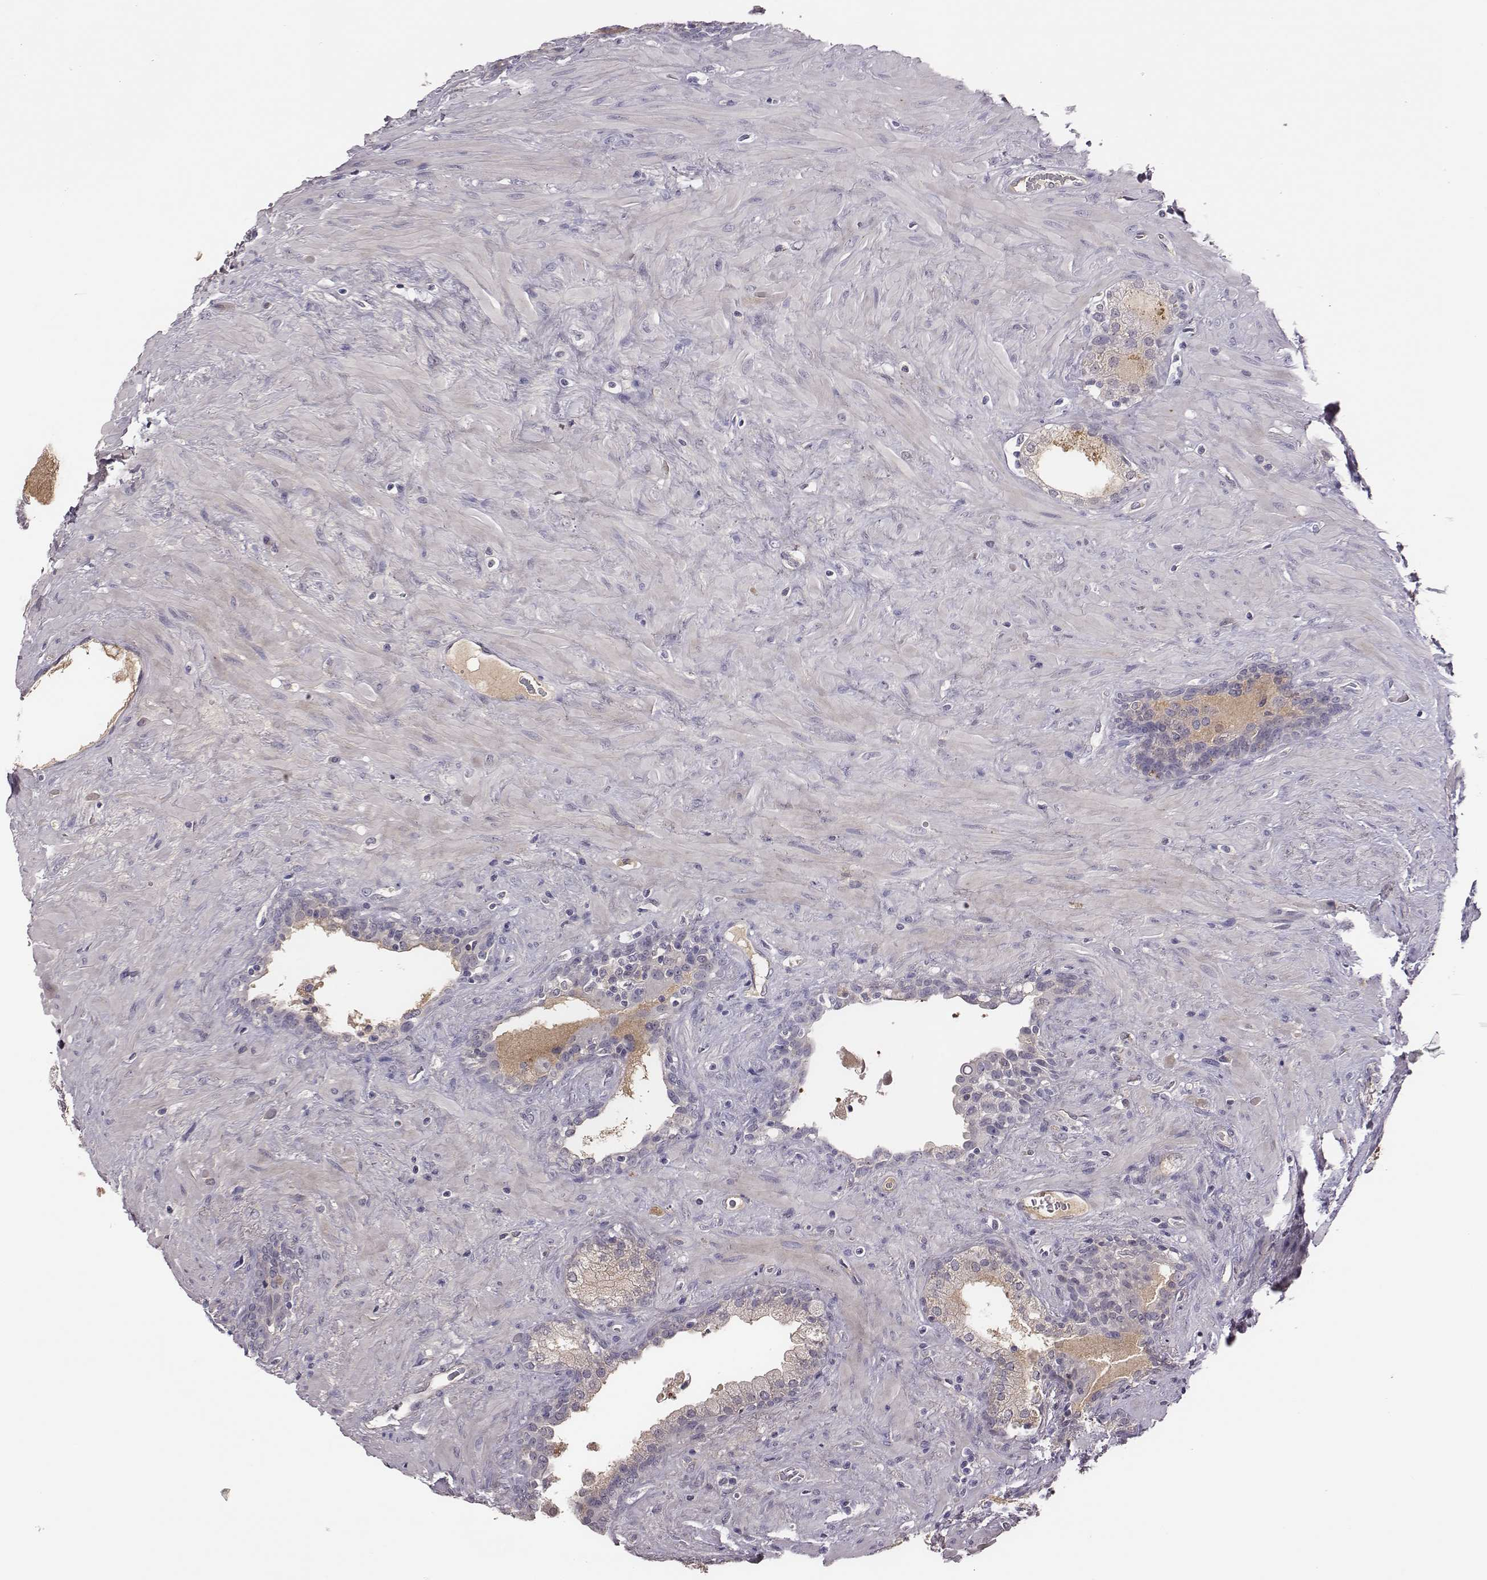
{"staining": {"intensity": "negative", "quantity": "none", "location": "none"}, "tissue": "prostate", "cell_type": "Glandular cells", "image_type": "normal", "snomed": [{"axis": "morphology", "description": "Normal tissue, NOS"}, {"axis": "topography", "description": "Prostate"}], "caption": "A histopathology image of human prostate is negative for staining in glandular cells. (Immunohistochemistry (ihc), brightfield microscopy, high magnification).", "gene": "KMO", "patient": {"sex": "male", "age": 63}}